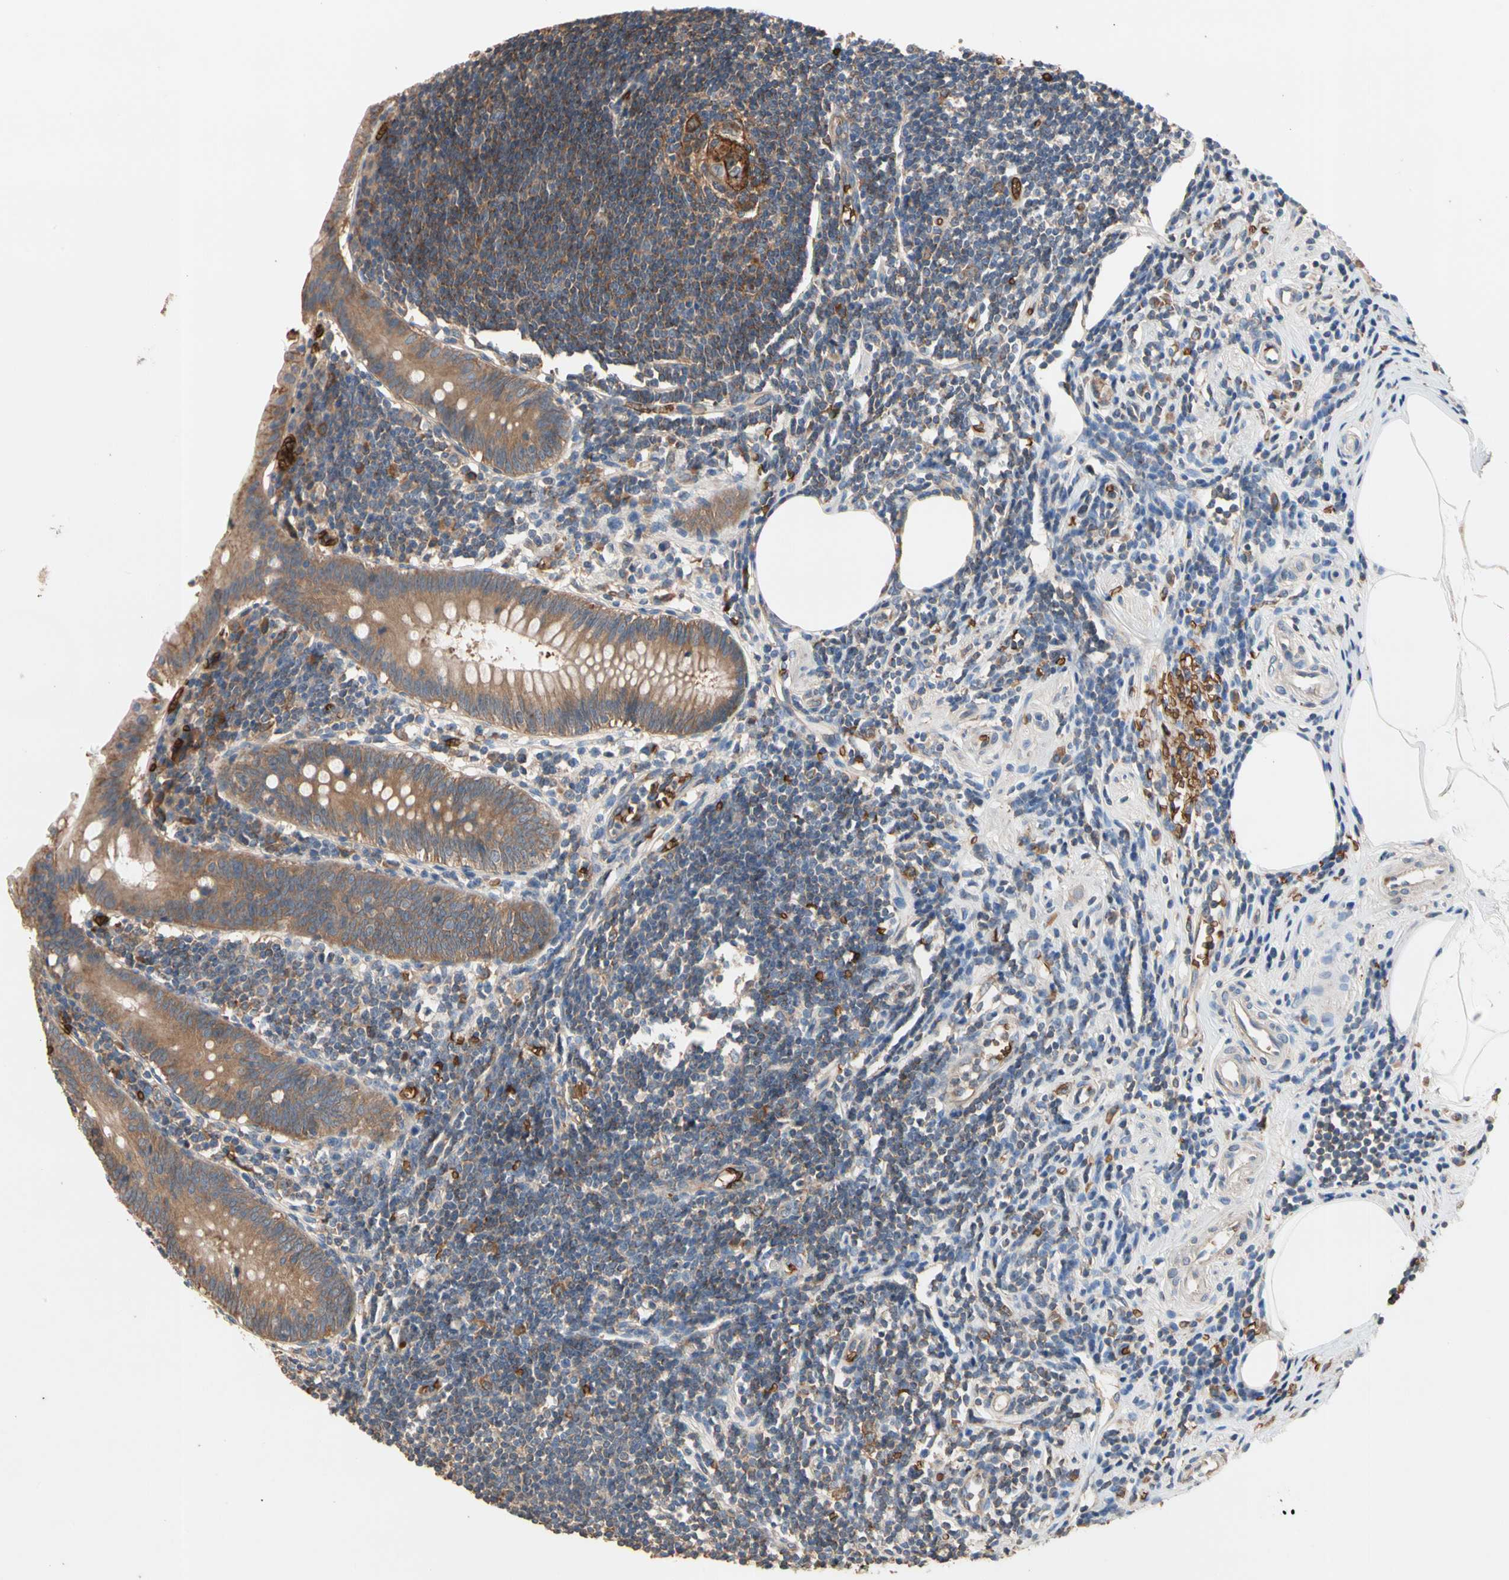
{"staining": {"intensity": "strong", "quantity": ">75%", "location": "cytoplasmic/membranous"}, "tissue": "appendix", "cell_type": "Glandular cells", "image_type": "normal", "snomed": [{"axis": "morphology", "description": "Normal tissue, NOS"}, {"axis": "topography", "description": "Appendix"}], "caption": "Unremarkable appendix shows strong cytoplasmic/membranous expression in approximately >75% of glandular cells, visualized by immunohistochemistry.", "gene": "RIOK2", "patient": {"sex": "female", "age": 50}}